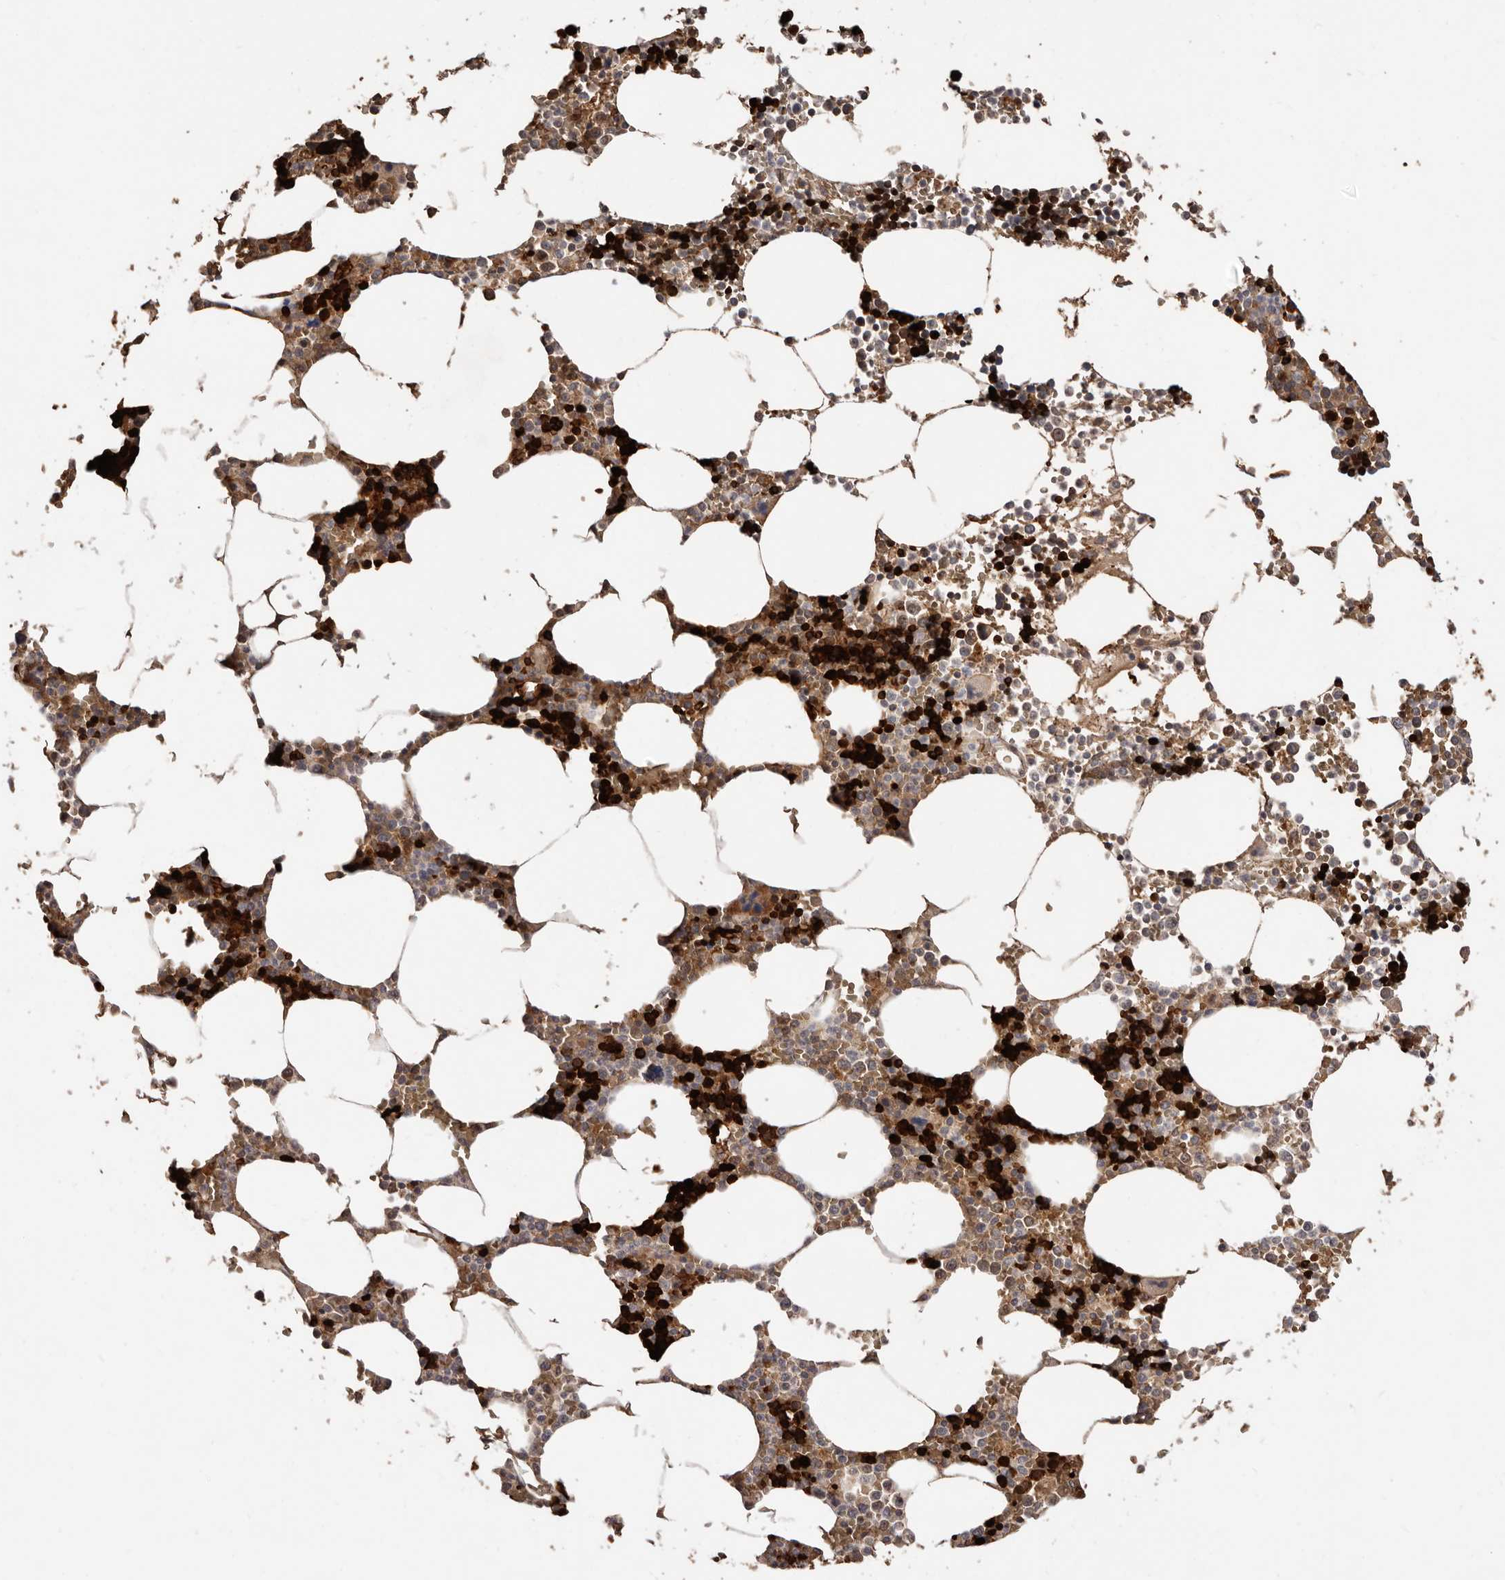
{"staining": {"intensity": "strong", "quantity": "25%-75%", "location": "cytoplasmic/membranous"}, "tissue": "bone marrow", "cell_type": "Hematopoietic cells", "image_type": "normal", "snomed": [{"axis": "morphology", "description": "Normal tissue, NOS"}, {"axis": "topography", "description": "Bone marrow"}], "caption": "A histopathology image of bone marrow stained for a protein displays strong cytoplasmic/membranous brown staining in hematopoietic cells.", "gene": "GRAMD2A", "patient": {"sex": "male", "age": 70}}